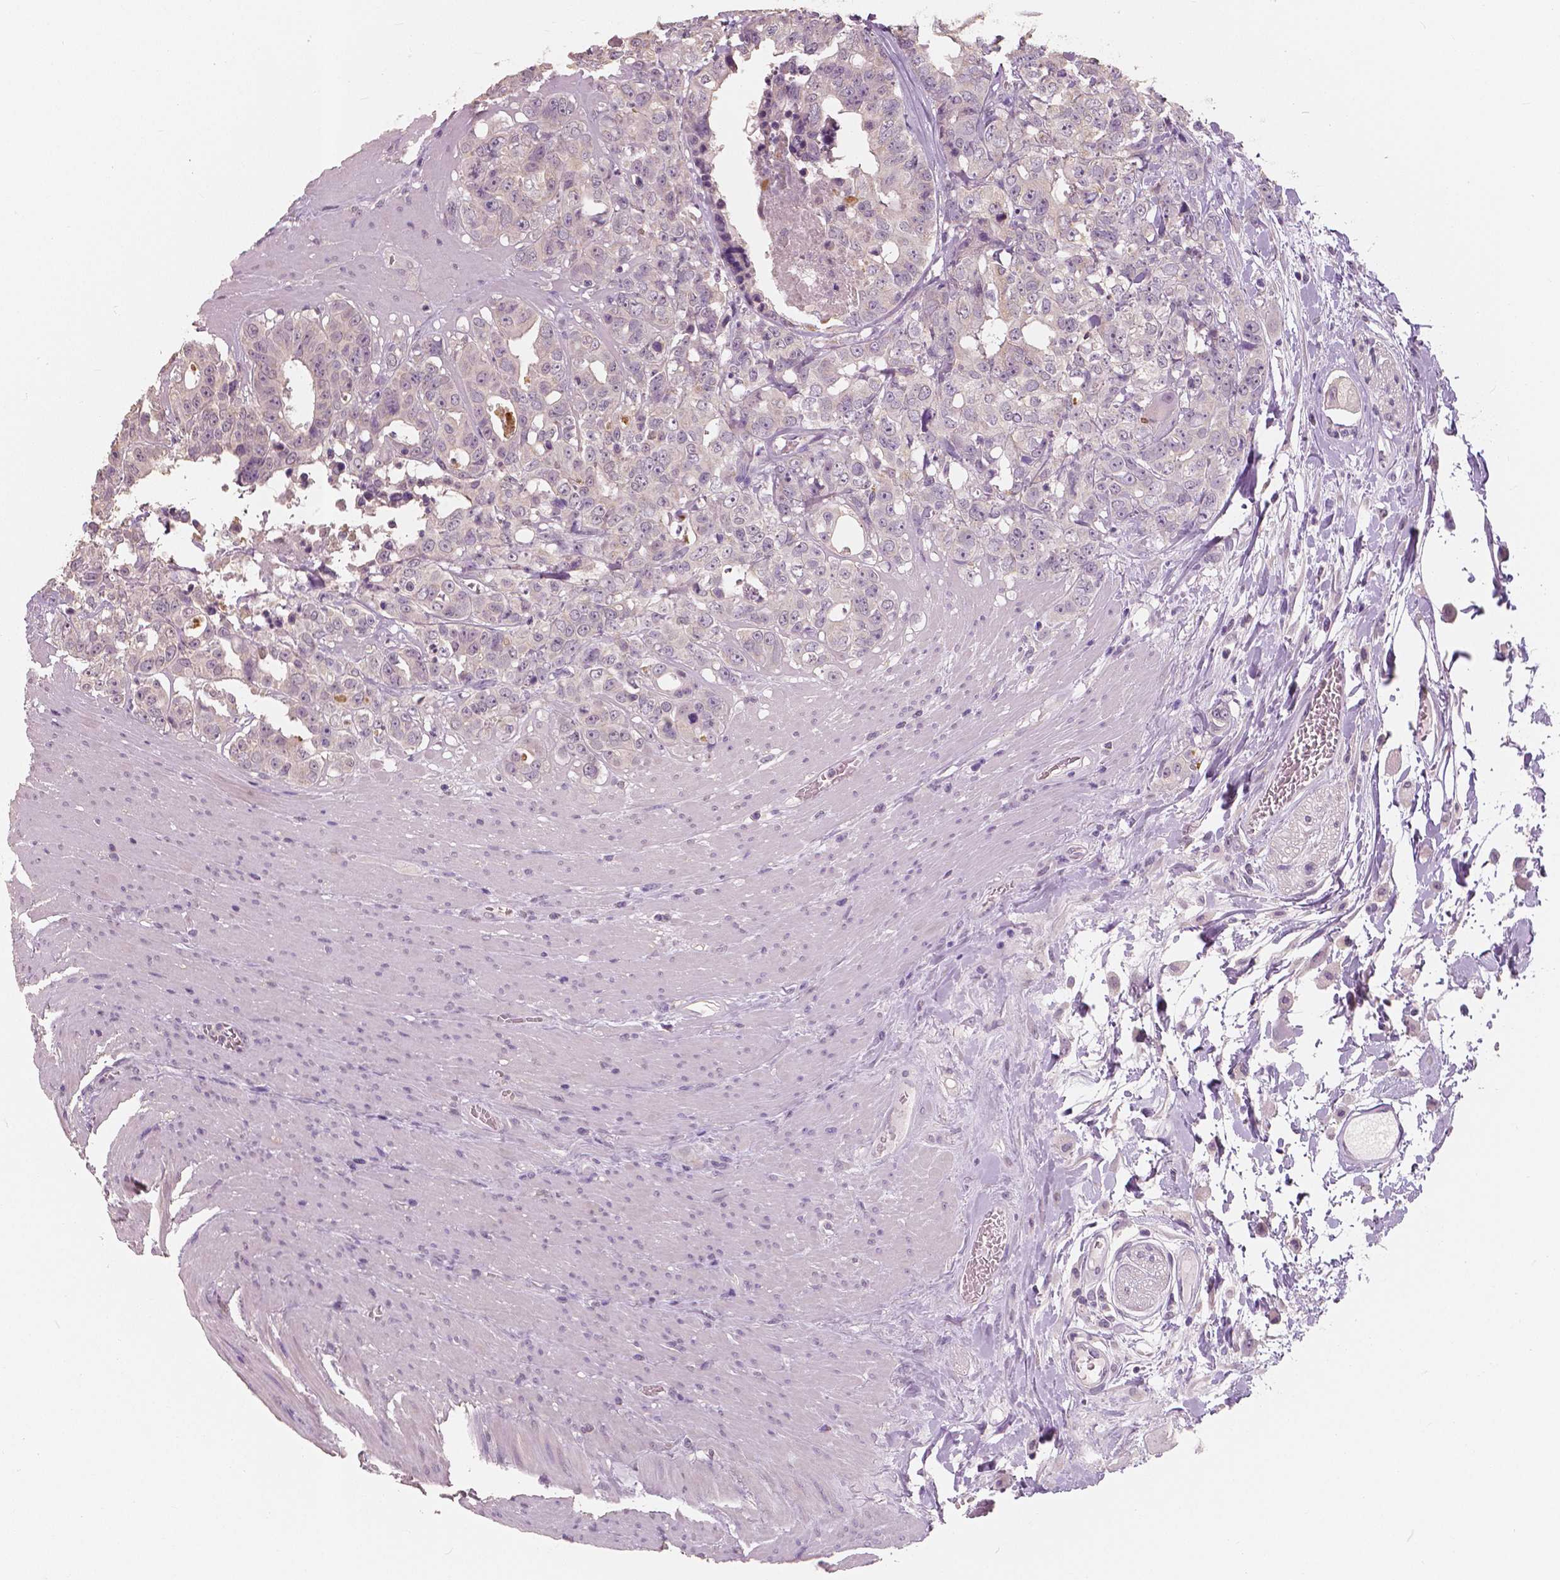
{"staining": {"intensity": "negative", "quantity": "none", "location": "none"}, "tissue": "colorectal cancer", "cell_type": "Tumor cells", "image_type": "cancer", "snomed": [{"axis": "morphology", "description": "Adenocarcinoma, NOS"}, {"axis": "topography", "description": "Rectum"}], "caption": "A photomicrograph of human colorectal cancer (adenocarcinoma) is negative for staining in tumor cells. (Immunohistochemistry (ihc), brightfield microscopy, high magnification).", "gene": "SAT2", "patient": {"sex": "female", "age": 62}}